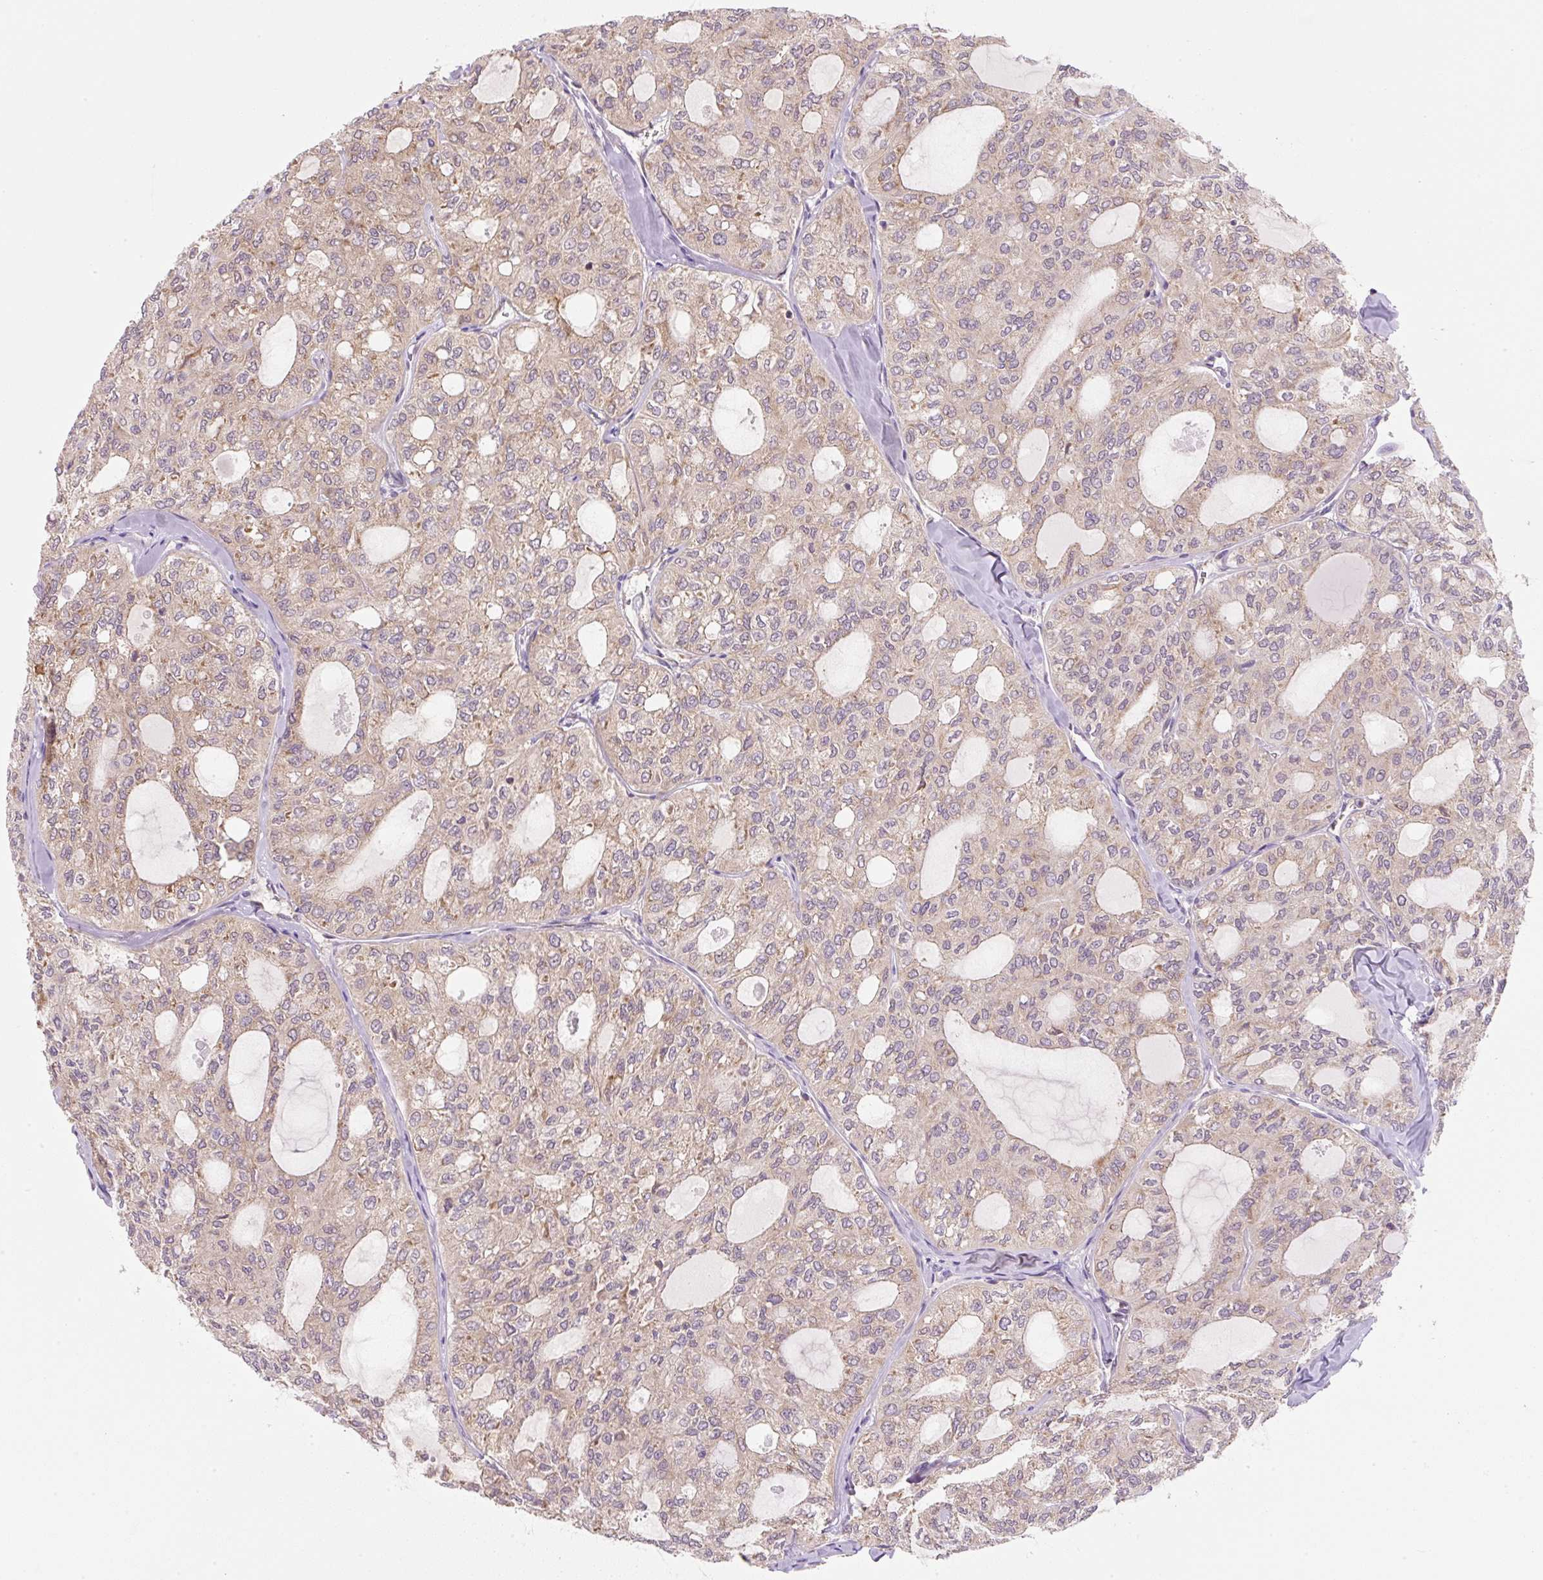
{"staining": {"intensity": "weak", "quantity": ">75%", "location": "cytoplasmic/membranous"}, "tissue": "thyroid cancer", "cell_type": "Tumor cells", "image_type": "cancer", "snomed": [{"axis": "morphology", "description": "Follicular adenoma carcinoma, NOS"}, {"axis": "topography", "description": "Thyroid gland"}], "caption": "Thyroid cancer (follicular adenoma carcinoma) stained for a protein shows weak cytoplasmic/membranous positivity in tumor cells. (DAB = brown stain, brightfield microscopy at high magnification).", "gene": "RPL18A", "patient": {"sex": "male", "age": 75}}